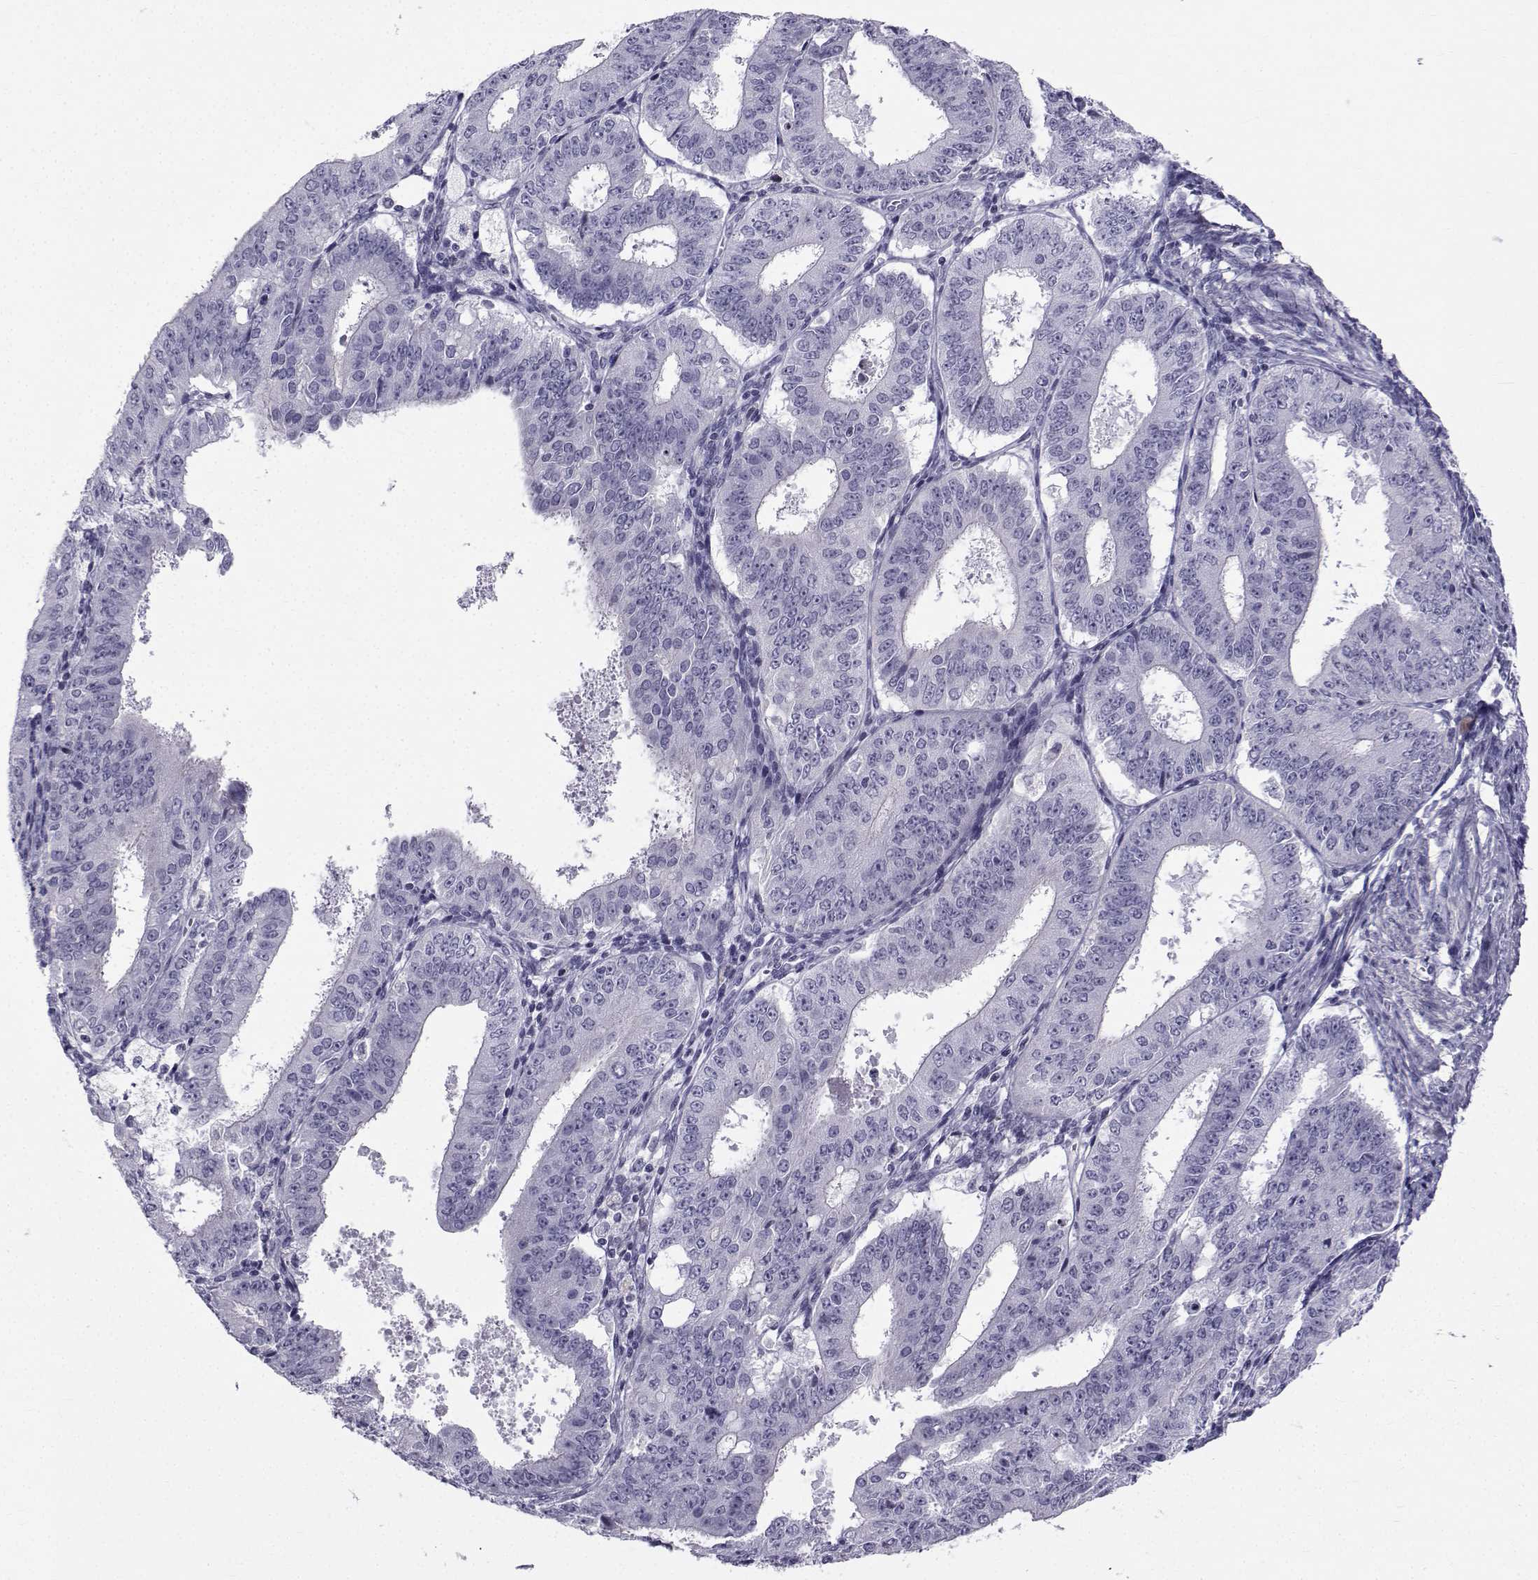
{"staining": {"intensity": "negative", "quantity": "none", "location": "none"}, "tissue": "ovarian cancer", "cell_type": "Tumor cells", "image_type": "cancer", "snomed": [{"axis": "morphology", "description": "Carcinoma, endometroid"}, {"axis": "topography", "description": "Ovary"}], "caption": "A histopathology image of human ovarian cancer (endometroid carcinoma) is negative for staining in tumor cells.", "gene": "SPANXD", "patient": {"sex": "female", "age": 42}}